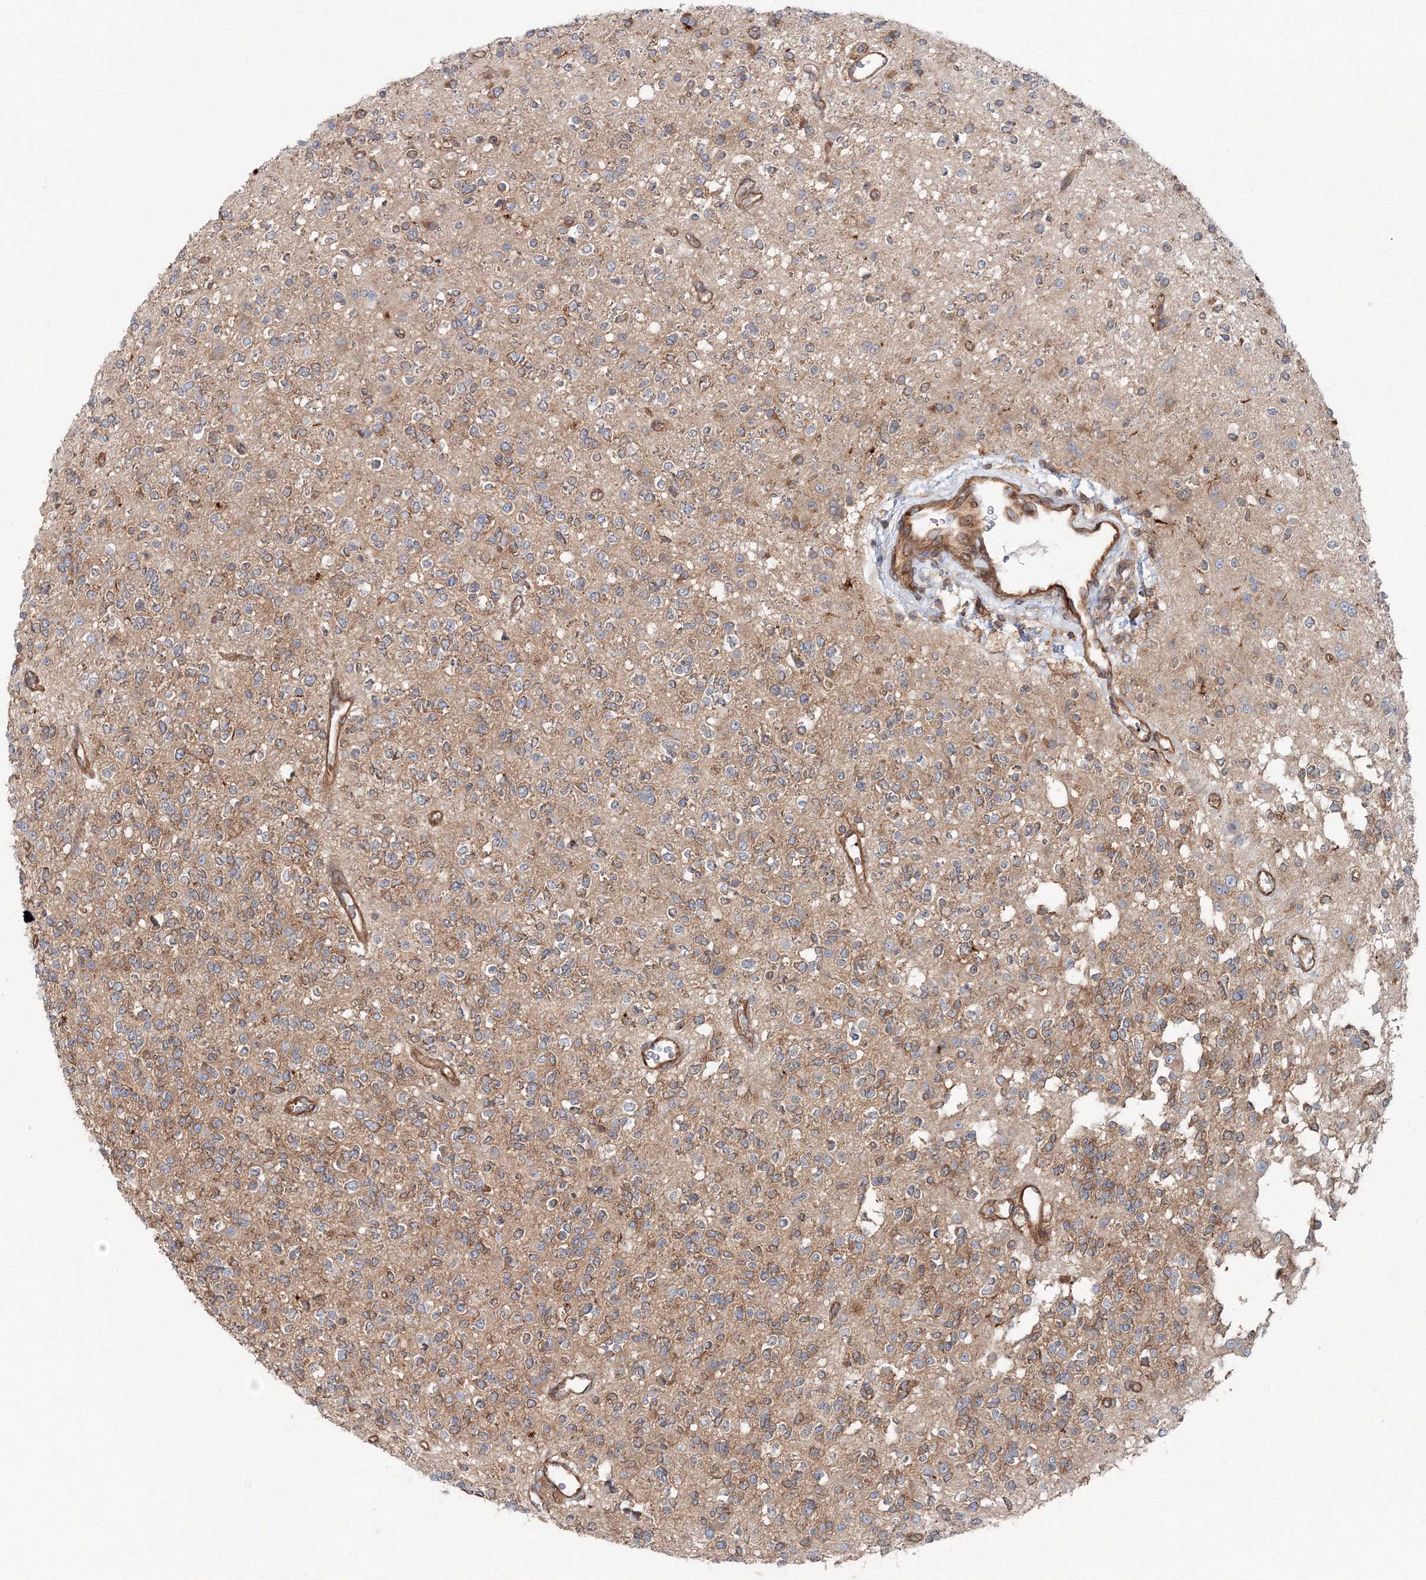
{"staining": {"intensity": "weak", "quantity": "<25%", "location": "cytoplasmic/membranous"}, "tissue": "glioma", "cell_type": "Tumor cells", "image_type": "cancer", "snomed": [{"axis": "morphology", "description": "Glioma, malignant, High grade"}, {"axis": "topography", "description": "Brain"}], "caption": "The image shows no significant positivity in tumor cells of glioma. The staining is performed using DAB (3,3'-diaminobenzidine) brown chromogen with nuclei counter-stained in using hematoxylin.", "gene": "EXOC1", "patient": {"sex": "male", "age": 34}}